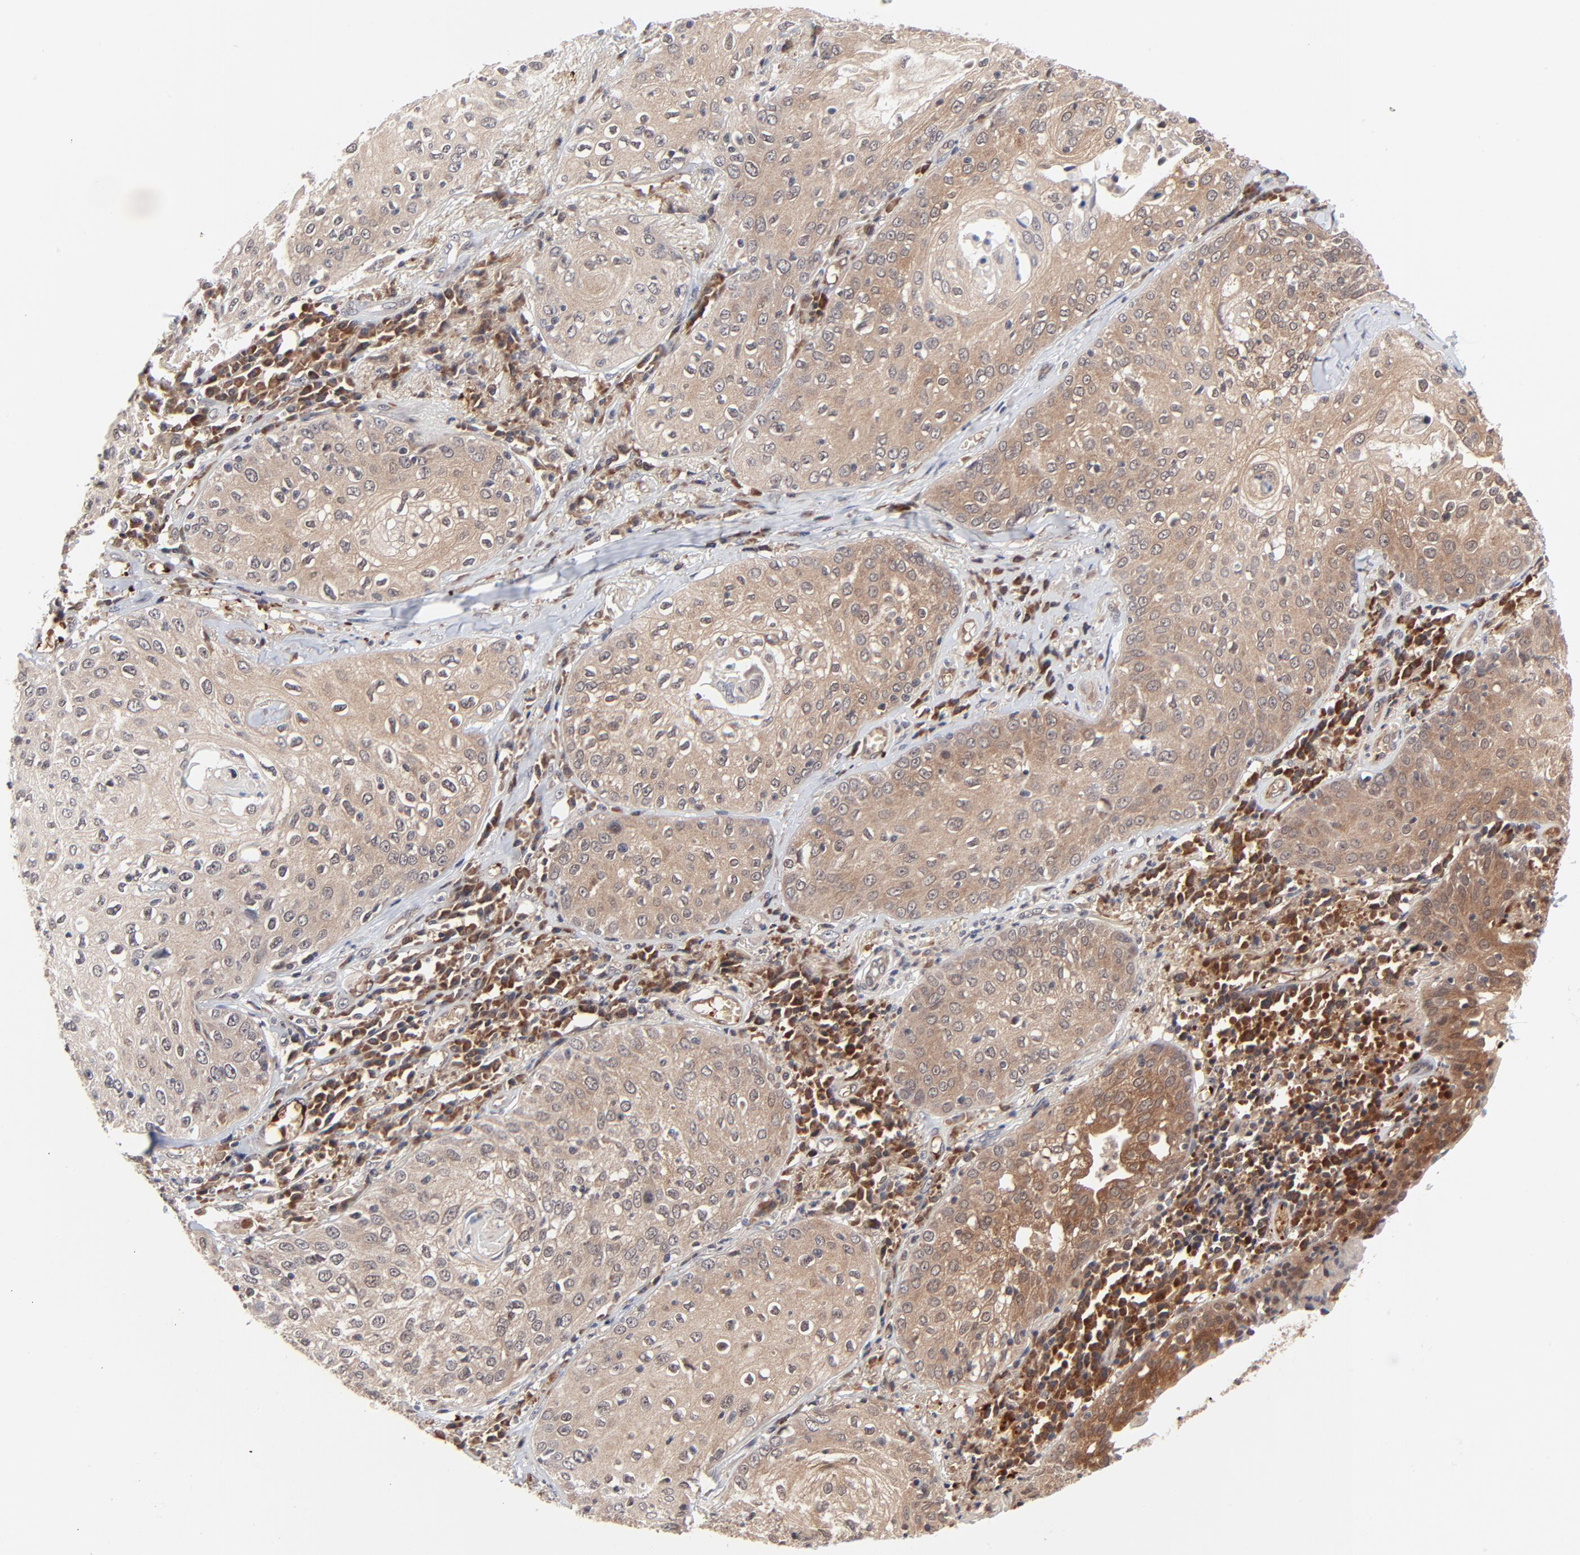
{"staining": {"intensity": "moderate", "quantity": ">75%", "location": "cytoplasmic/membranous,nuclear"}, "tissue": "skin cancer", "cell_type": "Tumor cells", "image_type": "cancer", "snomed": [{"axis": "morphology", "description": "Squamous cell carcinoma, NOS"}, {"axis": "topography", "description": "Skin"}], "caption": "Tumor cells exhibit moderate cytoplasmic/membranous and nuclear staining in about >75% of cells in squamous cell carcinoma (skin). Immunohistochemistry stains the protein of interest in brown and the nuclei are stained blue.", "gene": "CASP10", "patient": {"sex": "male", "age": 65}}